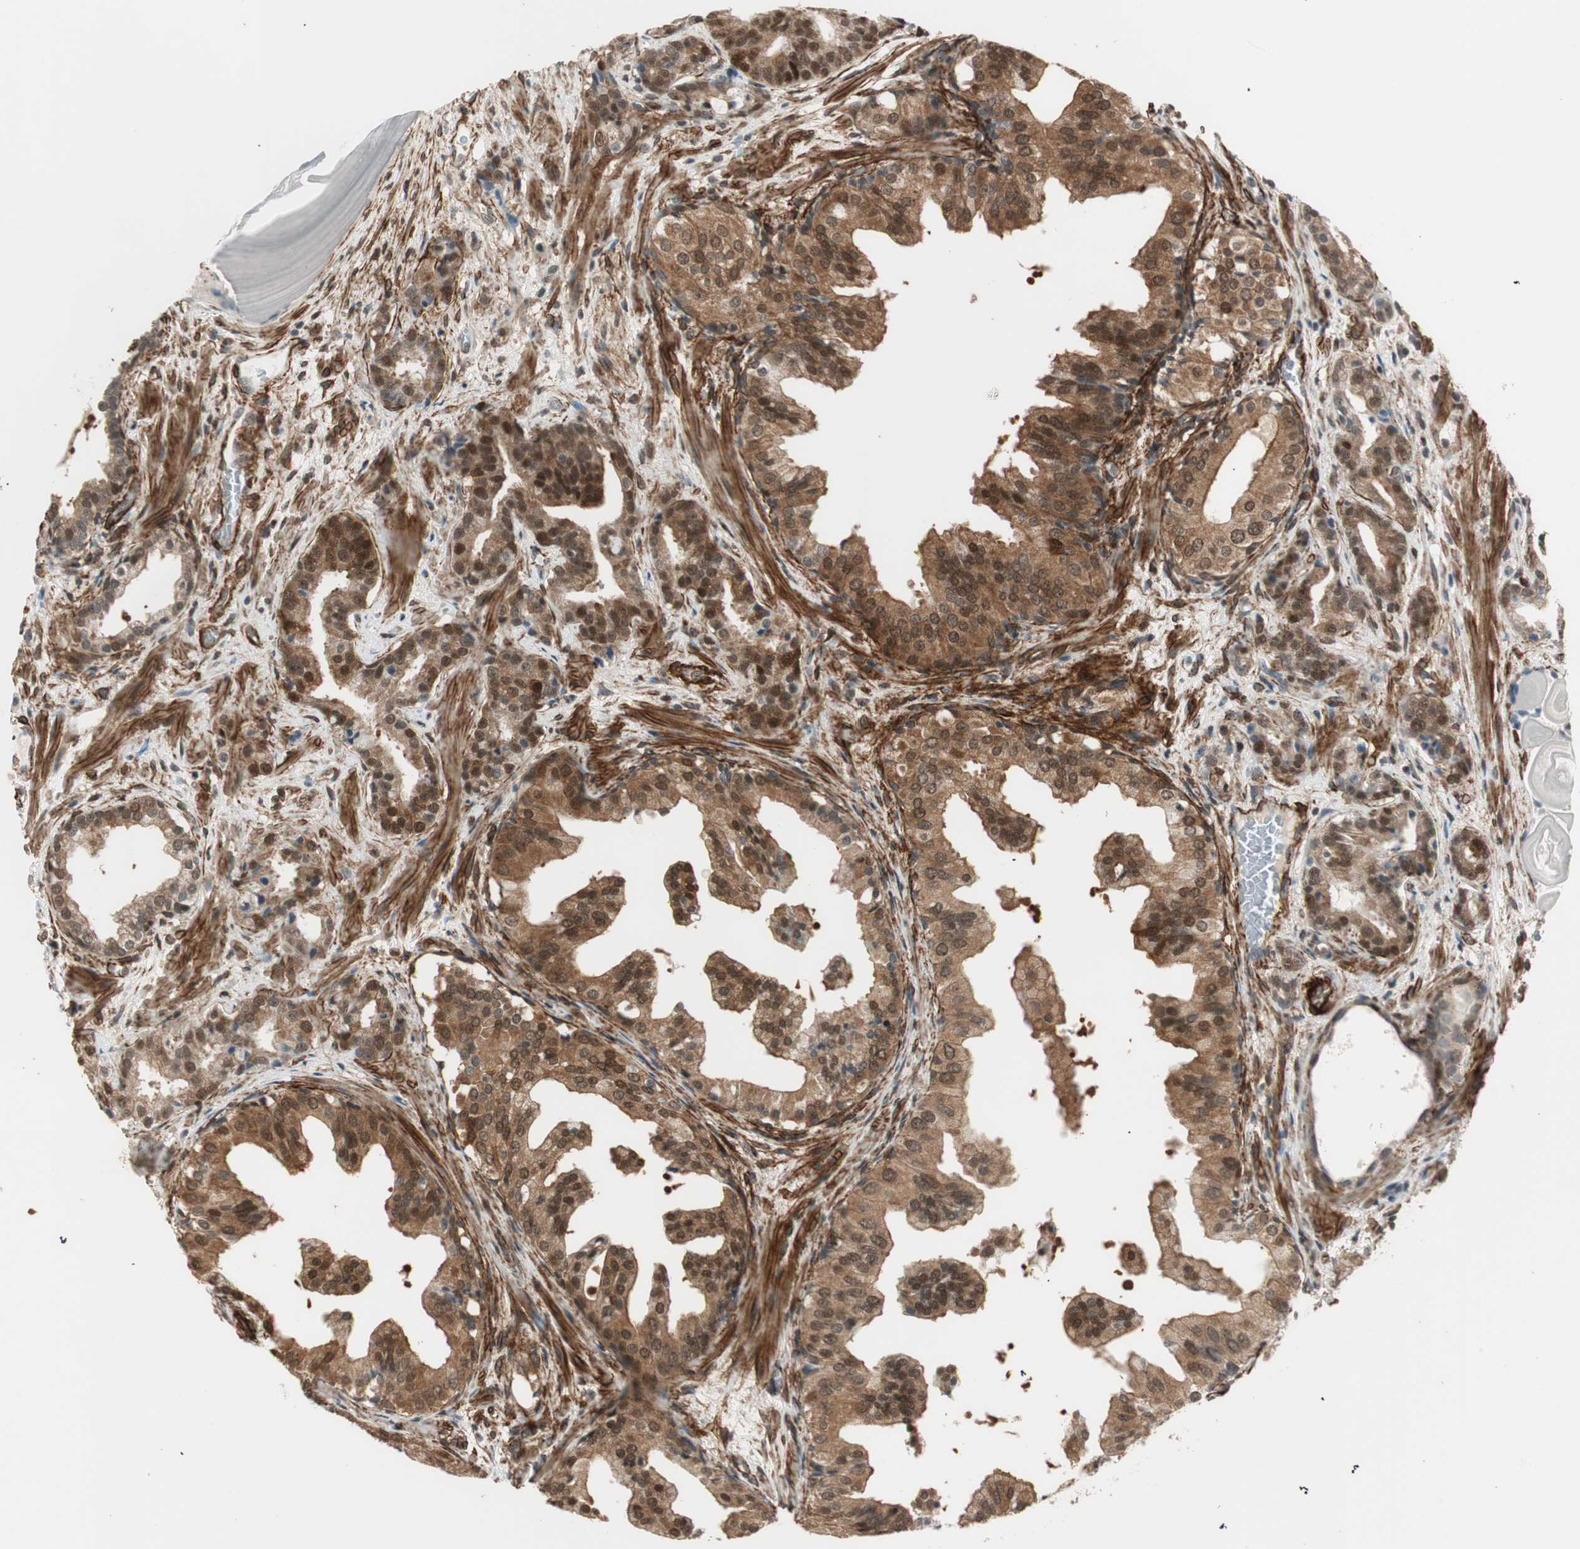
{"staining": {"intensity": "strong", "quantity": ">75%", "location": "cytoplasmic/membranous,nuclear"}, "tissue": "prostate cancer", "cell_type": "Tumor cells", "image_type": "cancer", "snomed": [{"axis": "morphology", "description": "Adenocarcinoma, Low grade"}, {"axis": "topography", "description": "Prostate"}], "caption": "A high-resolution photomicrograph shows immunohistochemistry staining of prostate adenocarcinoma (low-grade), which displays strong cytoplasmic/membranous and nuclear positivity in about >75% of tumor cells. (DAB (3,3'-diaminobenzidine) = brown stain, brightfield microscopy at high magnification).", "gene": "CDK19", "patient": {"sex": "male", "age": 63}}